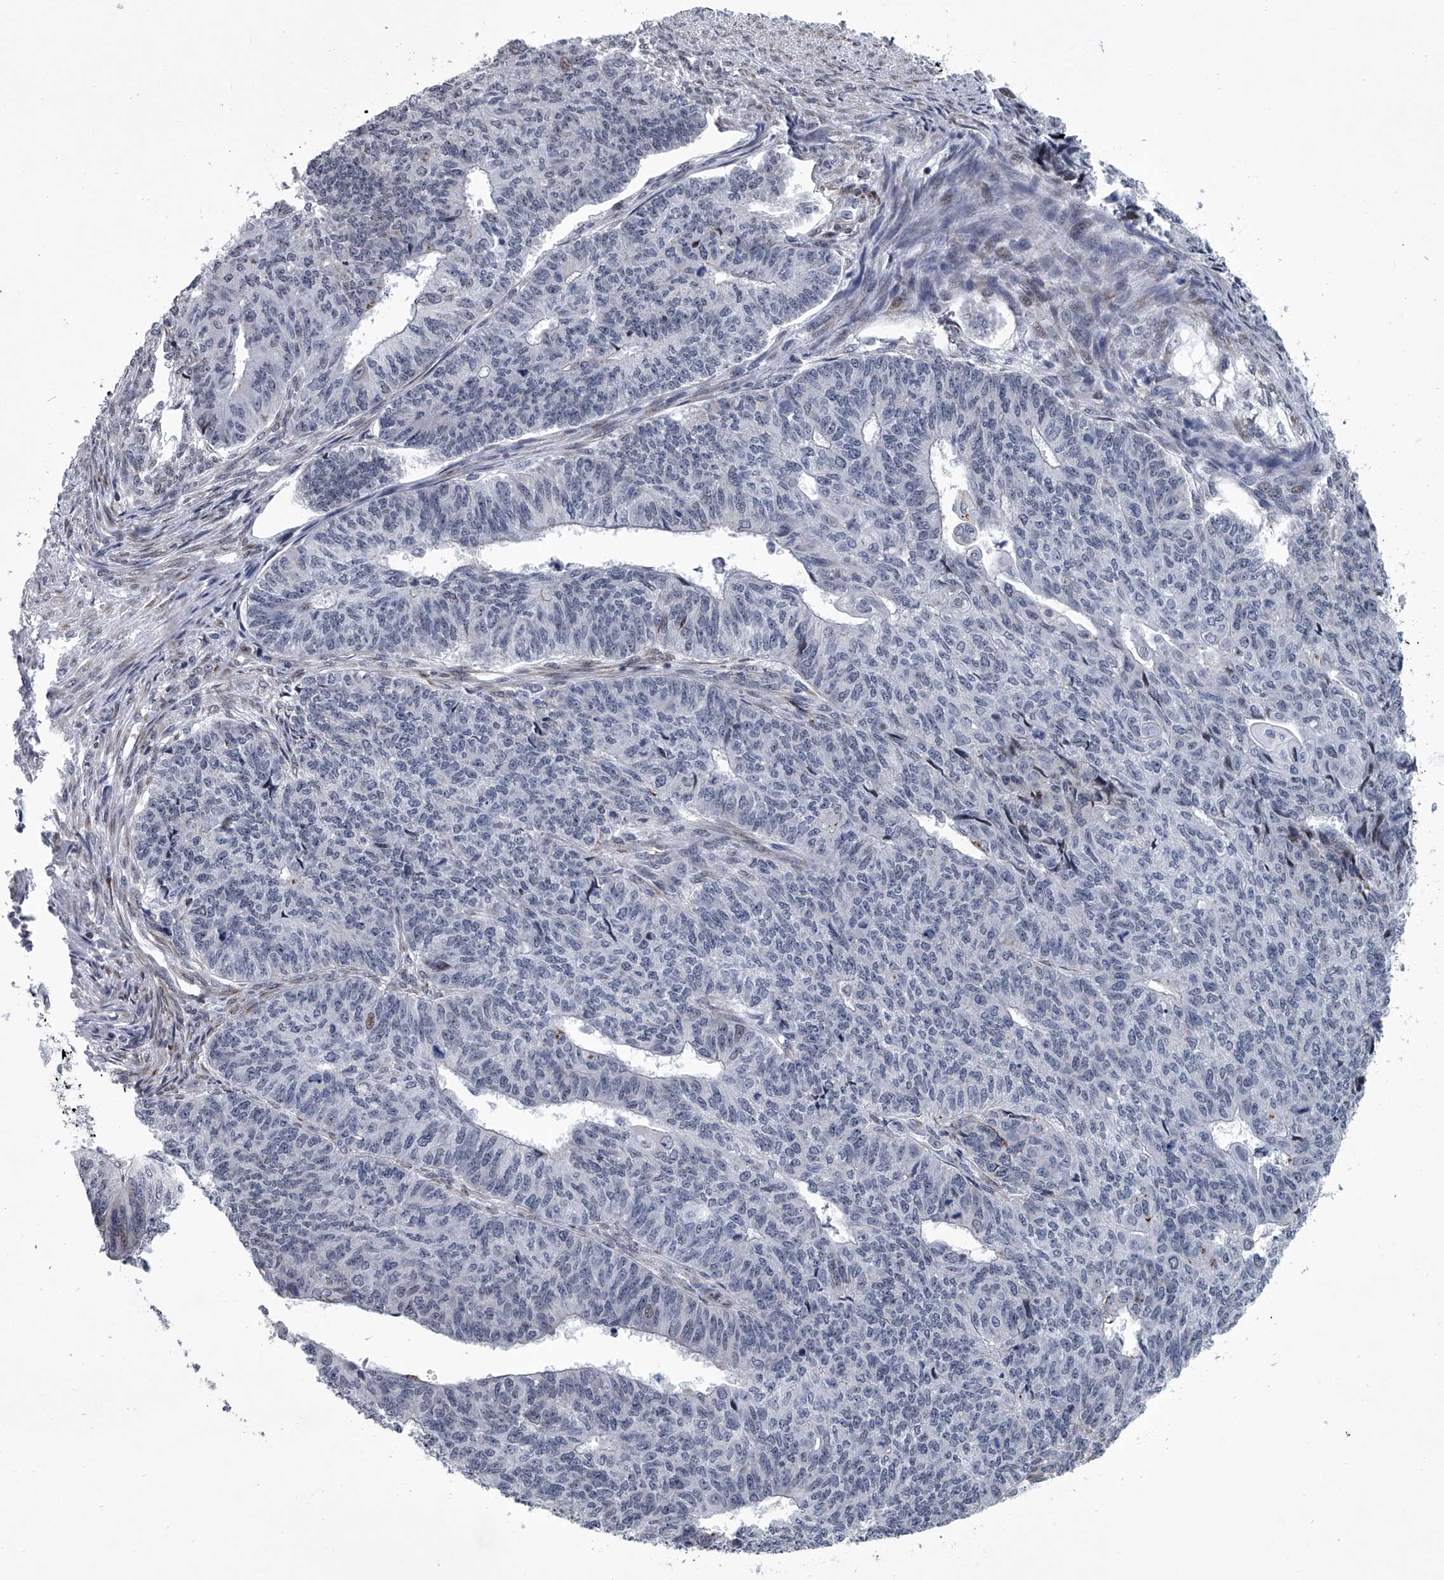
{"staining": {"intensity": "negative", "quantity": "none", "location": "none"}, "tissue": "endometrial cancer", "cell_type": "Tumor cells", "image_type": "cancer", "snomed": [{"axis": "morphology", "description": "Adenocarcinoma, NOS"}, {"axis": "topography", "description": "Endometrium"}], "caption": "A high-resolution image shows immunohistochemistry staining of endometrial adenocarcinoma, which demonstrates no significant positivity in tumor cells. (IHC, brightfield microscopy, high magnification).", "gene": "PPP2R5D", "patient": {"sex": "female", "age": 32}}